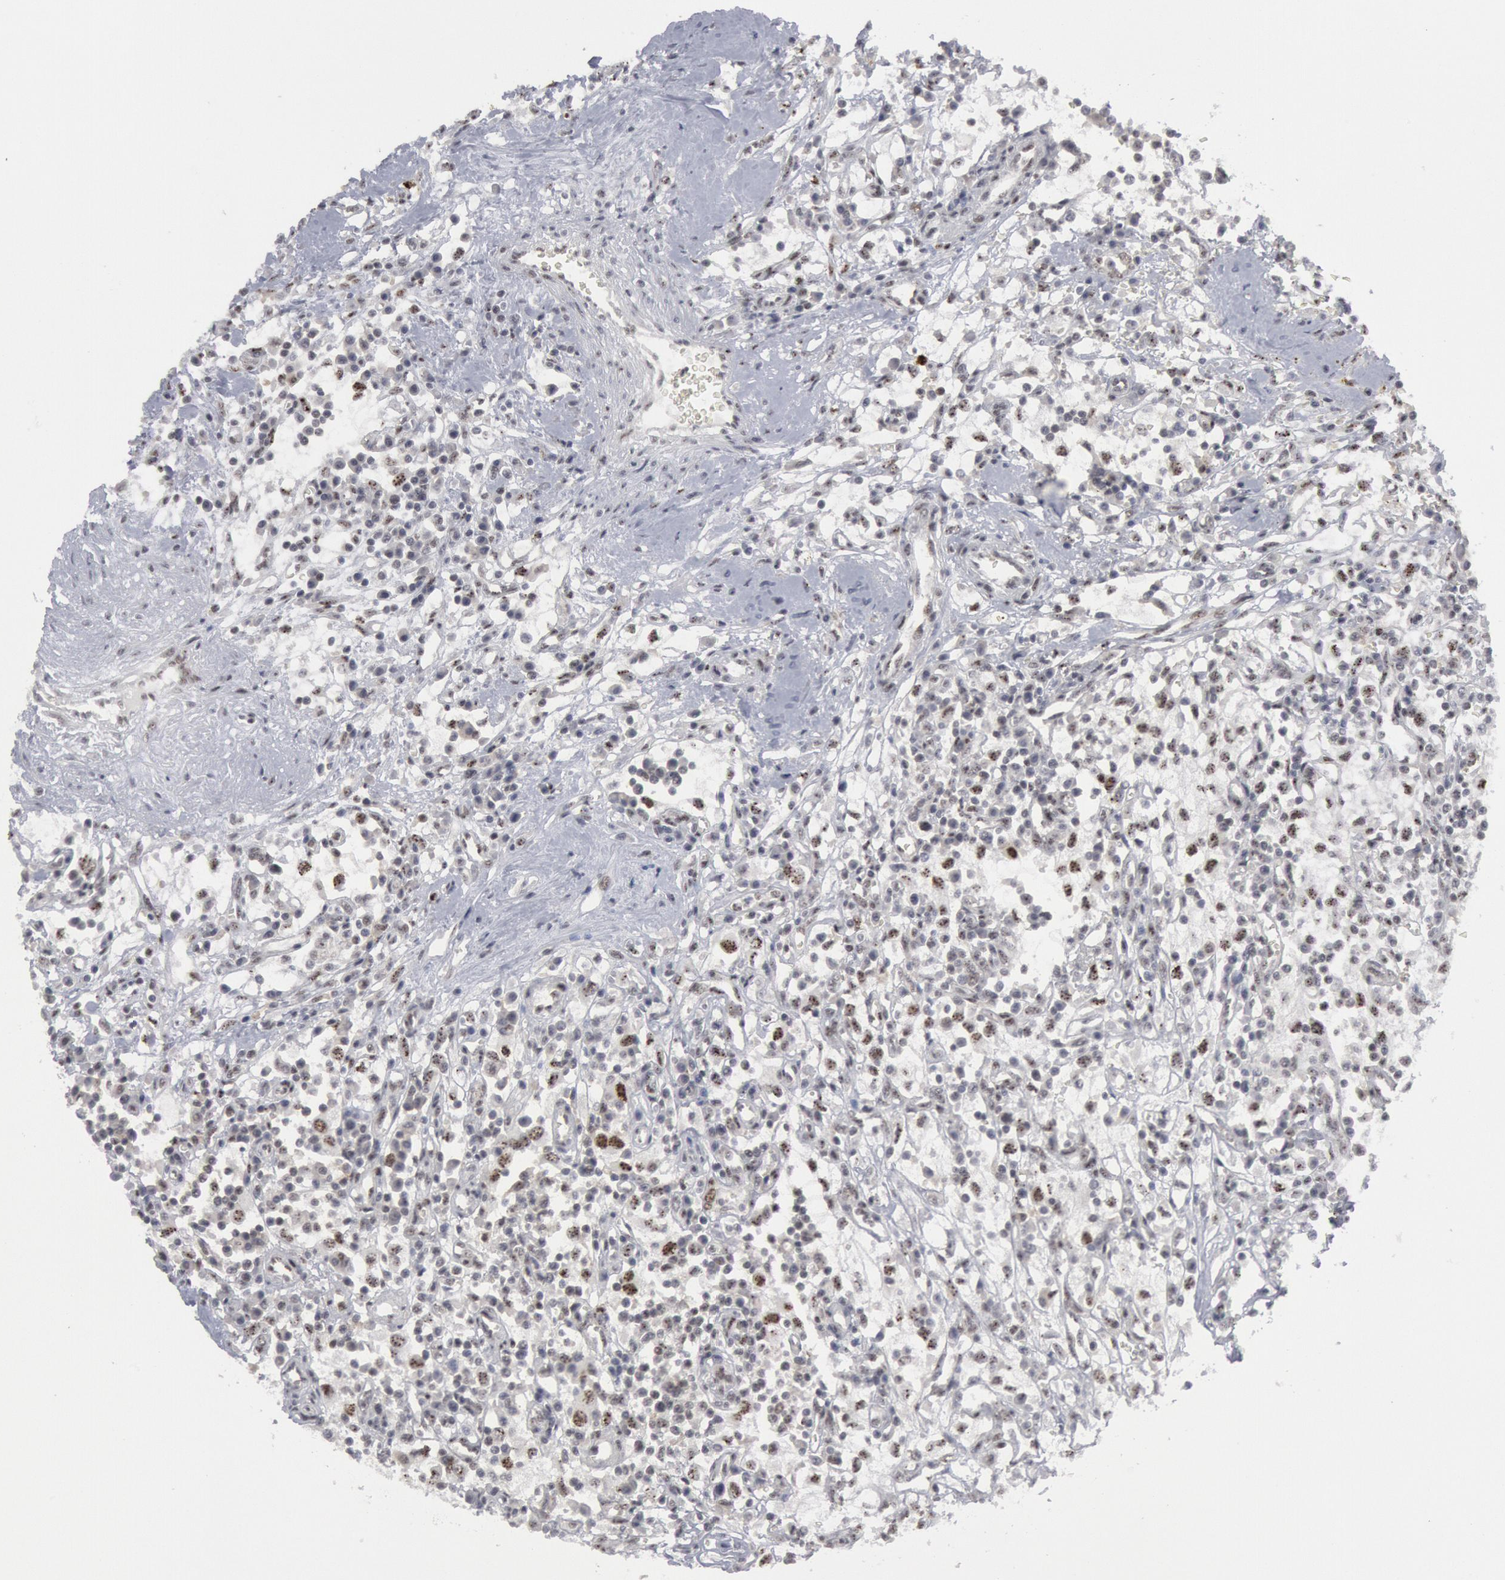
{"staining": {"intensity": "negative", "quantity": "none", "location": "none"}, "tissue": "renal cancer", "cell_type": "Tumor cells", "image_type": "cancer", "snomed": [{"axis": "morphology", "description": "Adenocarcinoma, NOS"}, {"axis": "topography", "description": "Kidney"}], "caption": "Renal cancer (adenocarcinoma) was stained to show a protein in brown. There is no significant positivity in tumor cells. (DAB IHC, high magnification).", "gene": "FOXO1", "patient": {"sex": "male", "age": 82}}